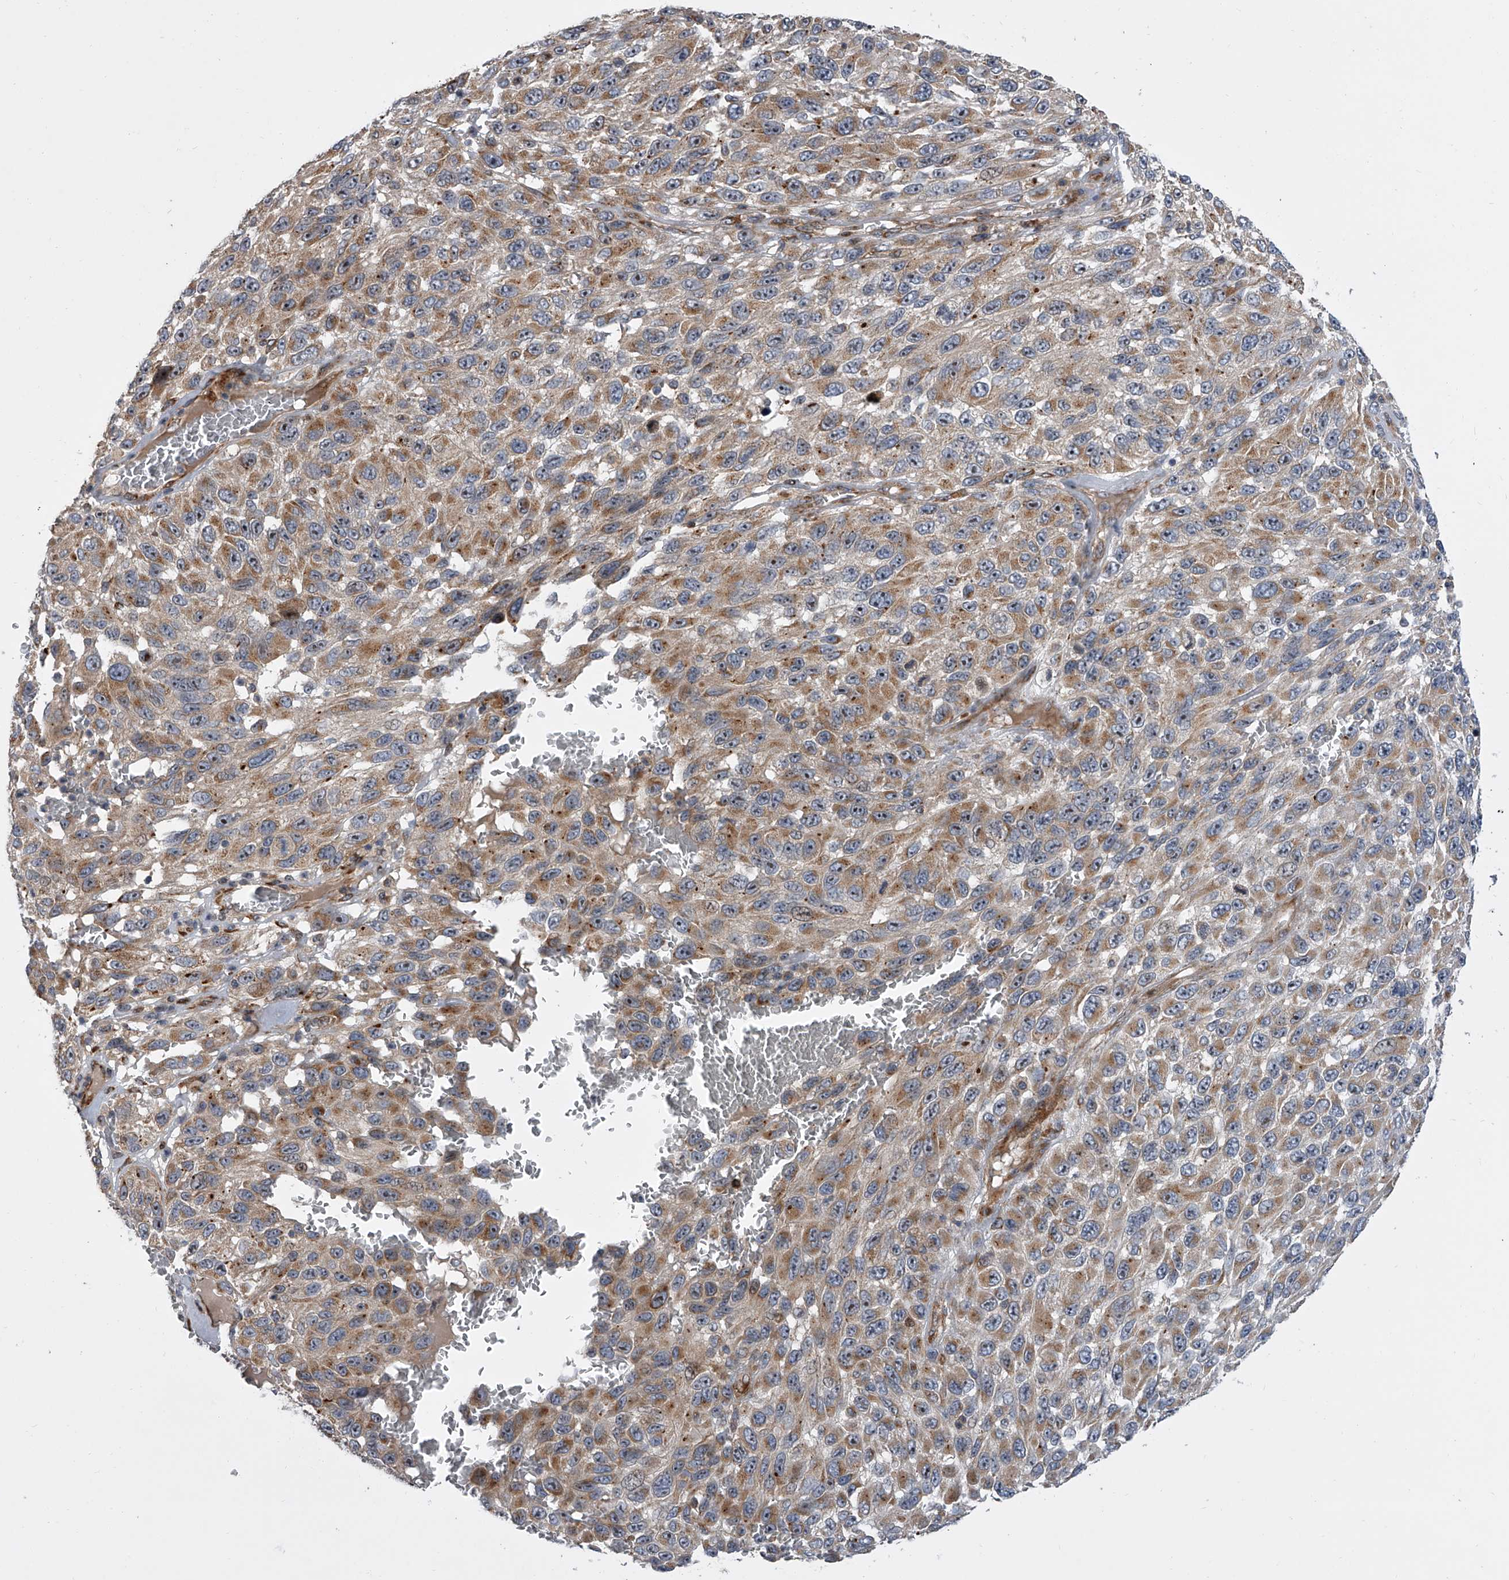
{"staining": {"intensity": "moderate", "quantity": ">75%", "location": "cytoplasmic/membranous,nuclear"}, "tissue": "melanoma", "cell_type": "Tumor cells", "image_type": "cancer", "snomed": [{"axis": "morphology", "description": "Malignant melanoma, NOS"}, {"axis": "topography", "description": "Skin"}], "caption": "This image demonstrates immunohistochemistry staining of melanoma, with medium moderate cytoplasmic/membranous and nuclear staining in about >75% of tumor cells.", "gene": "DLGAP2", "patient": {"sex": "female", "age": 96}}